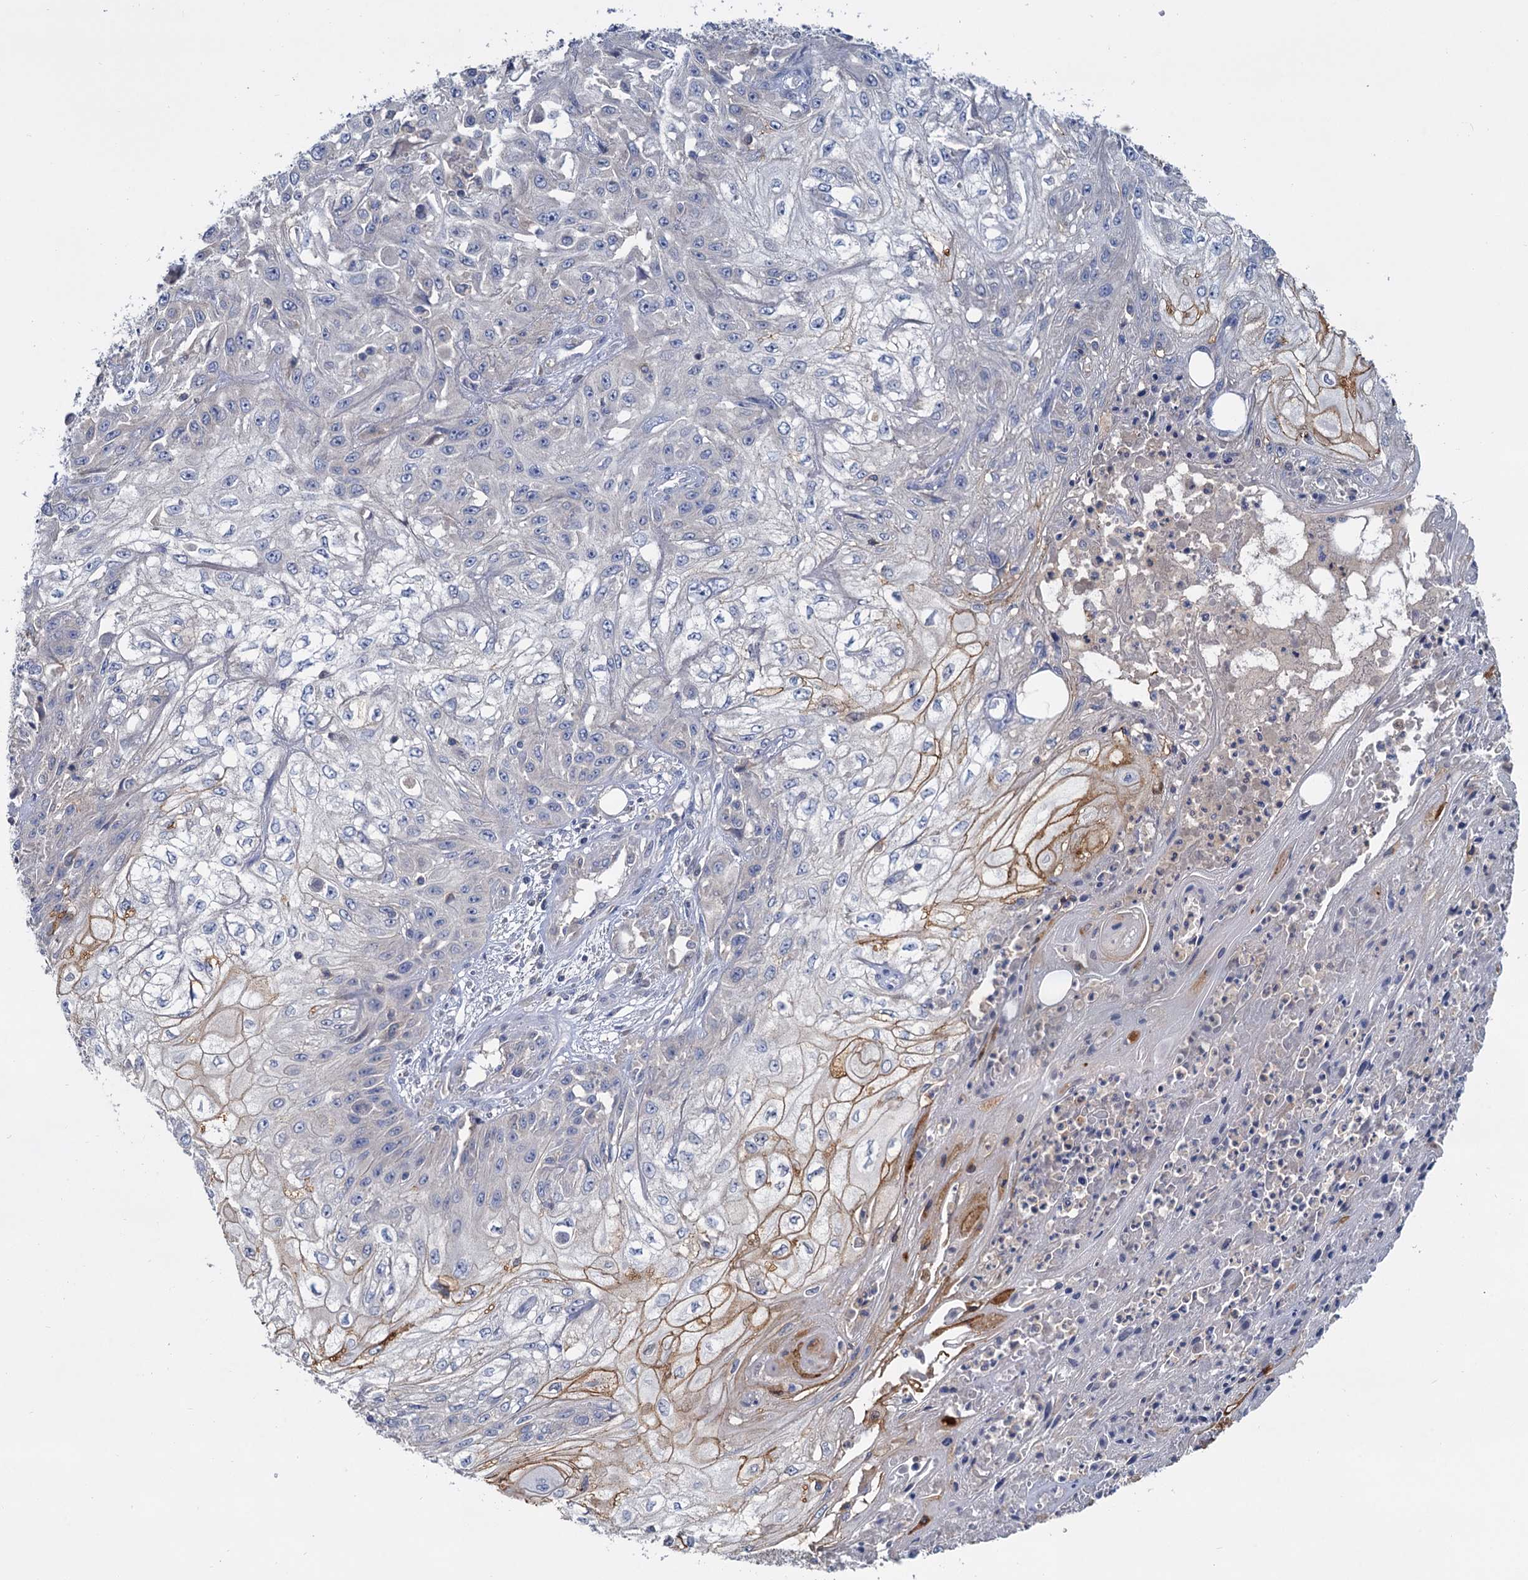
{"staining": {"intensity": "moderate", "quantity": "<25%", "location": "cytoplasmic/membranous"}, "tissue": "skin cancer", "cell_type": "Tumor cells", "image_type": "cancer", "snomed": [{"axis": "morphology", "description": "Squamous cell carcinoma, NOS"}, {"axis": "morphology", "description": "Squamous cell carcinoma, metastatic, NOS"}, {"axis": "topography", "description": "Skin"}, {"axis": "topography", "description": "Lymph node"}], "caption": "High-power microscopy captured an immunohistochemistry (IHC) histopathology image of skin cancer, revealing moderate cytoplasmic/membranous positivity in approximately <25% of tumor cells.", "gene": "ACSM3", "patient": {"sex": "male", "age": 75}}